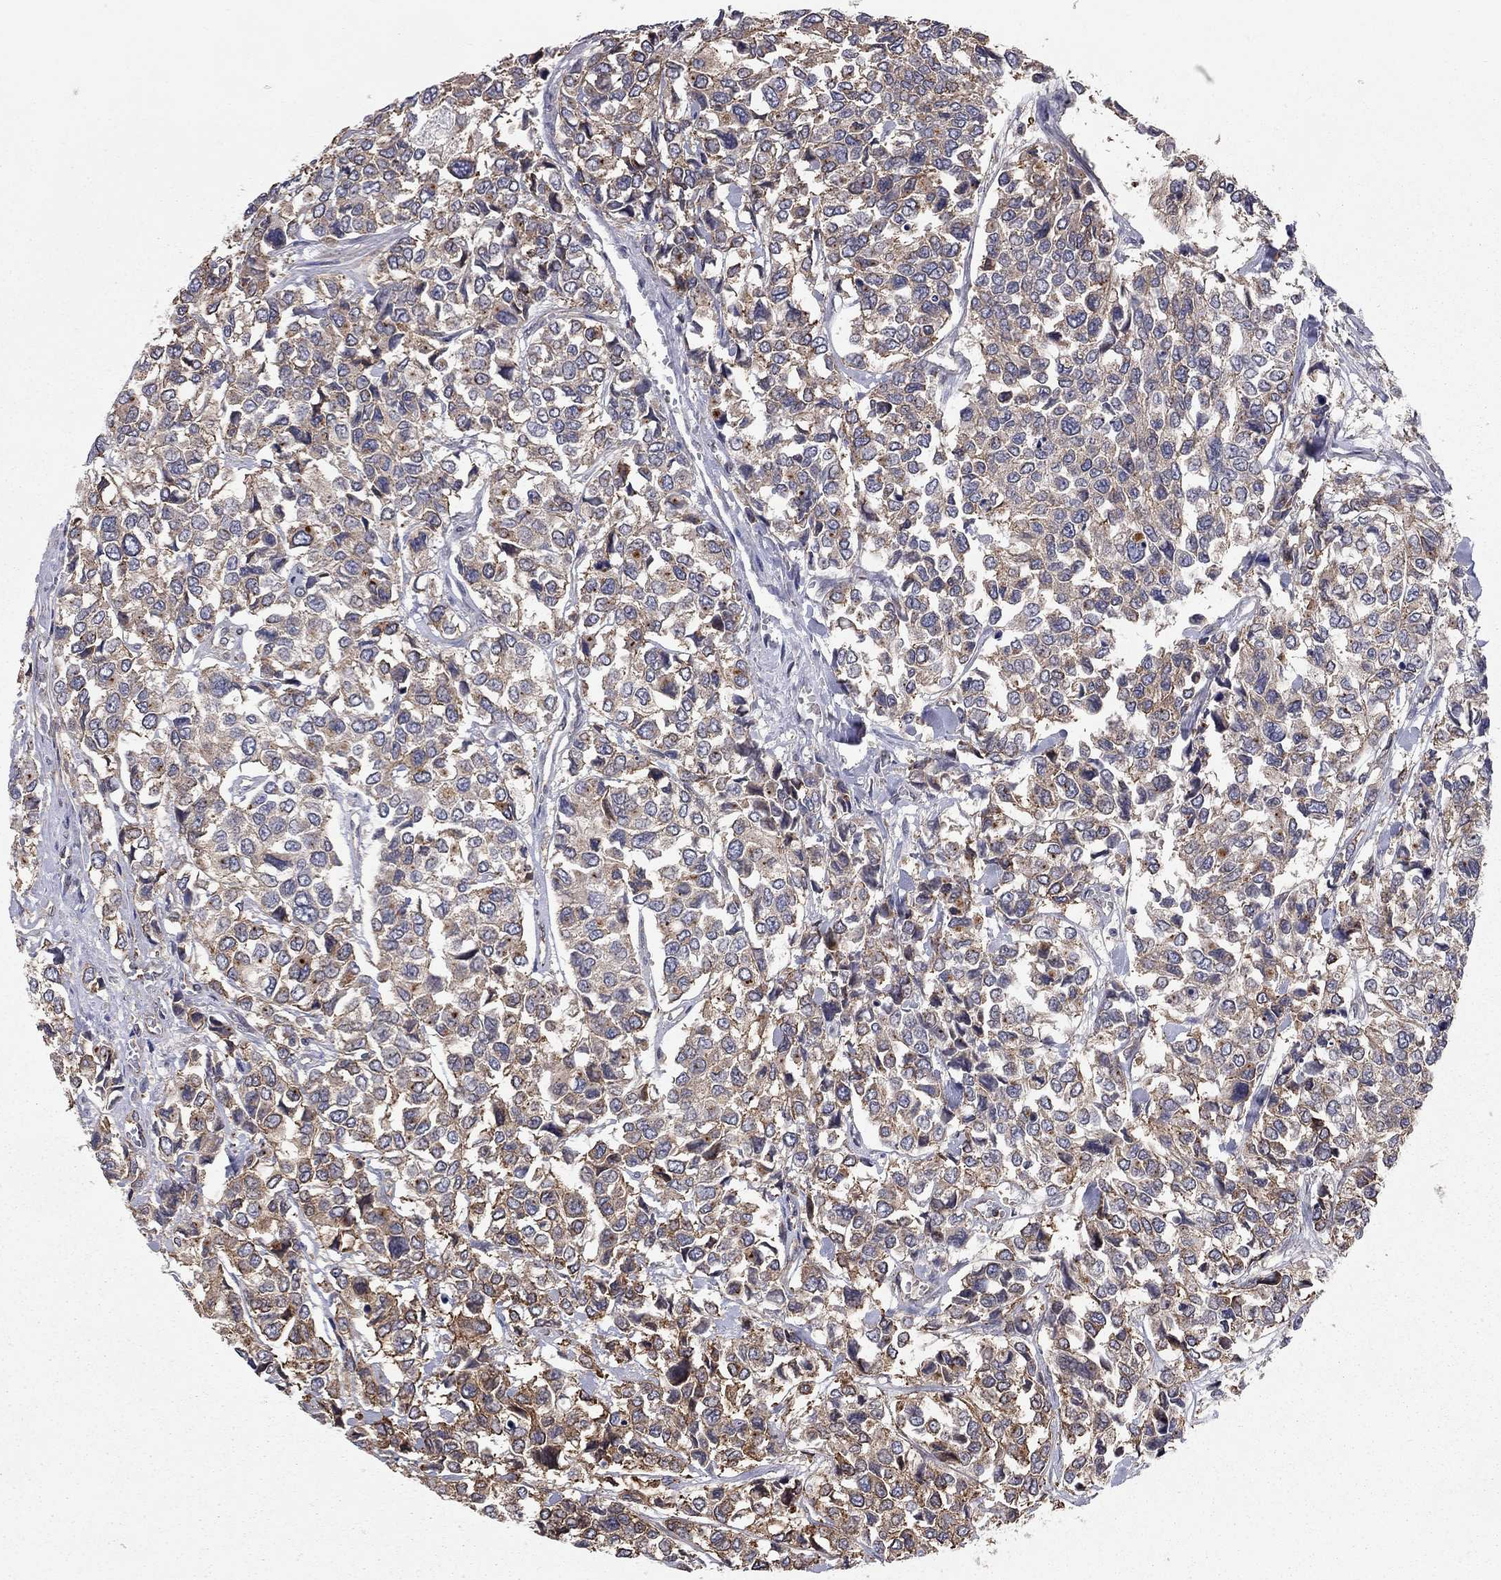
{"staining": {"intensity": "moderate", "quantity": "25%-75%", "location": "cytoplasmic/membranous"}, "tissue": "urothelial cancer", "cell_type": "Tumor cells", "image_type": "cancer", "snomed": [{"axis": "morphology", "description": "Urothelial carcinoma, High grade"}, {"axis": "topography", "description": "Urinary bladder"}], "caption": "The histopathology image exhibits immunohistochemical staining of urothelial cancer. There is moderate cytoplasmic/membranous expression is present in approximately 25%-75% of tumor cells. Using DAB (3,3'-diaminobenzidine) (brown) and hematoxylin (blue) stains, captured at high magnification using brightfield microscopy.", "gene": "RASEF", "patient": {"sex": "male", "age": 77}}